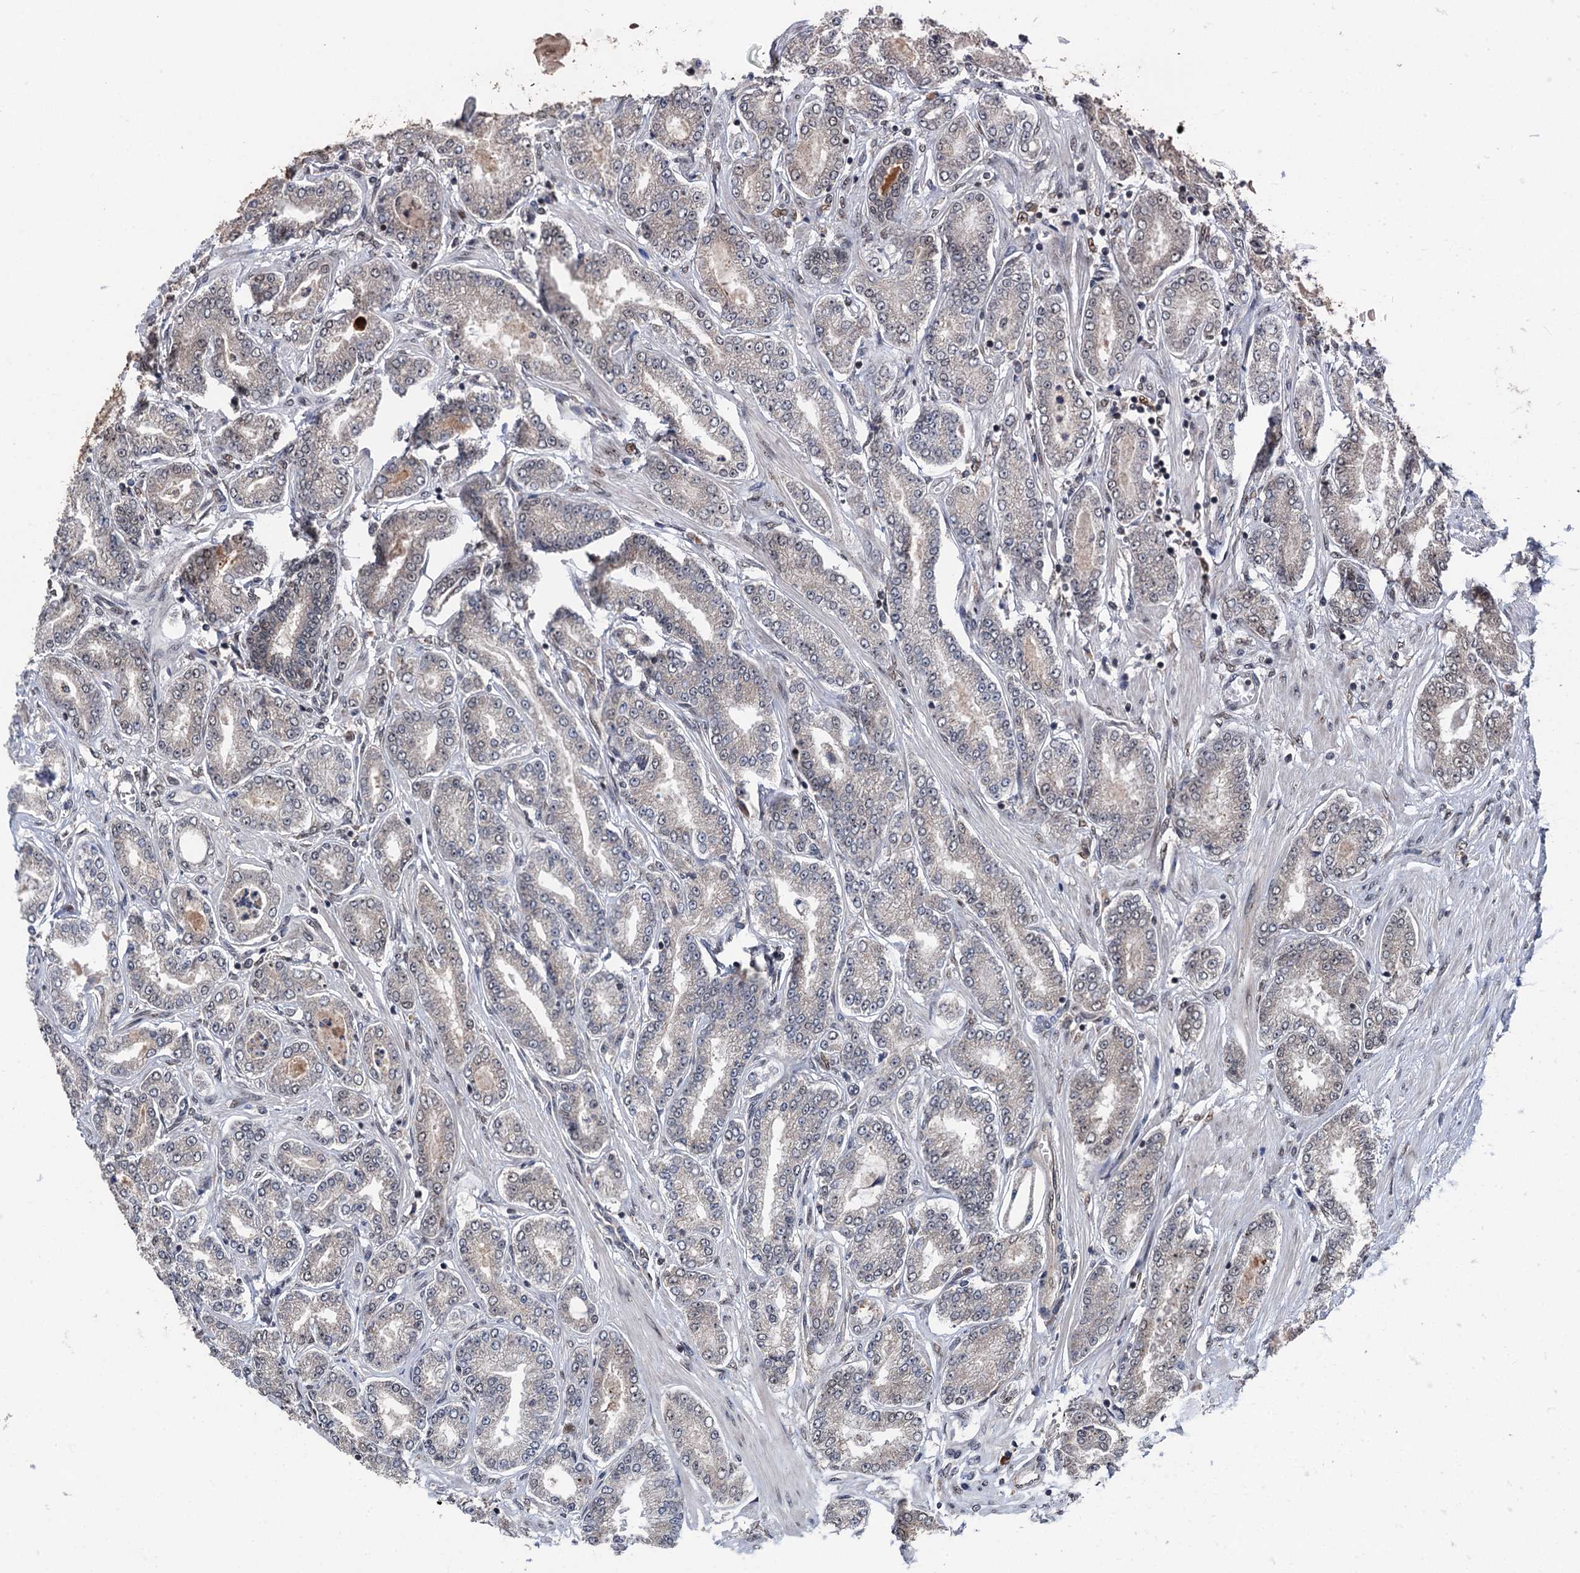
{"staining": {"intensity": "moderate", "quantity": "<25%", "location": "nuclear"}, "tissue": "prostate cancer", "cell_type": "Tumor cells", "image_type": "cancer", "snomed": [{"axis": "morphology", "description": "Adenocarcinoma, Low grade"}, {"axis": "topography", "description": "Prostate"}], "caption": "Prostate cancer (adenocarcinoma (low-grade)) stained with DAB immunohistochemistry (IHC) shows low levels of moderate nuclear positivity in approximately <25% of tumor cells.", "gene": "RASSF4", "patient": {"sex": "male", "age": 63}}